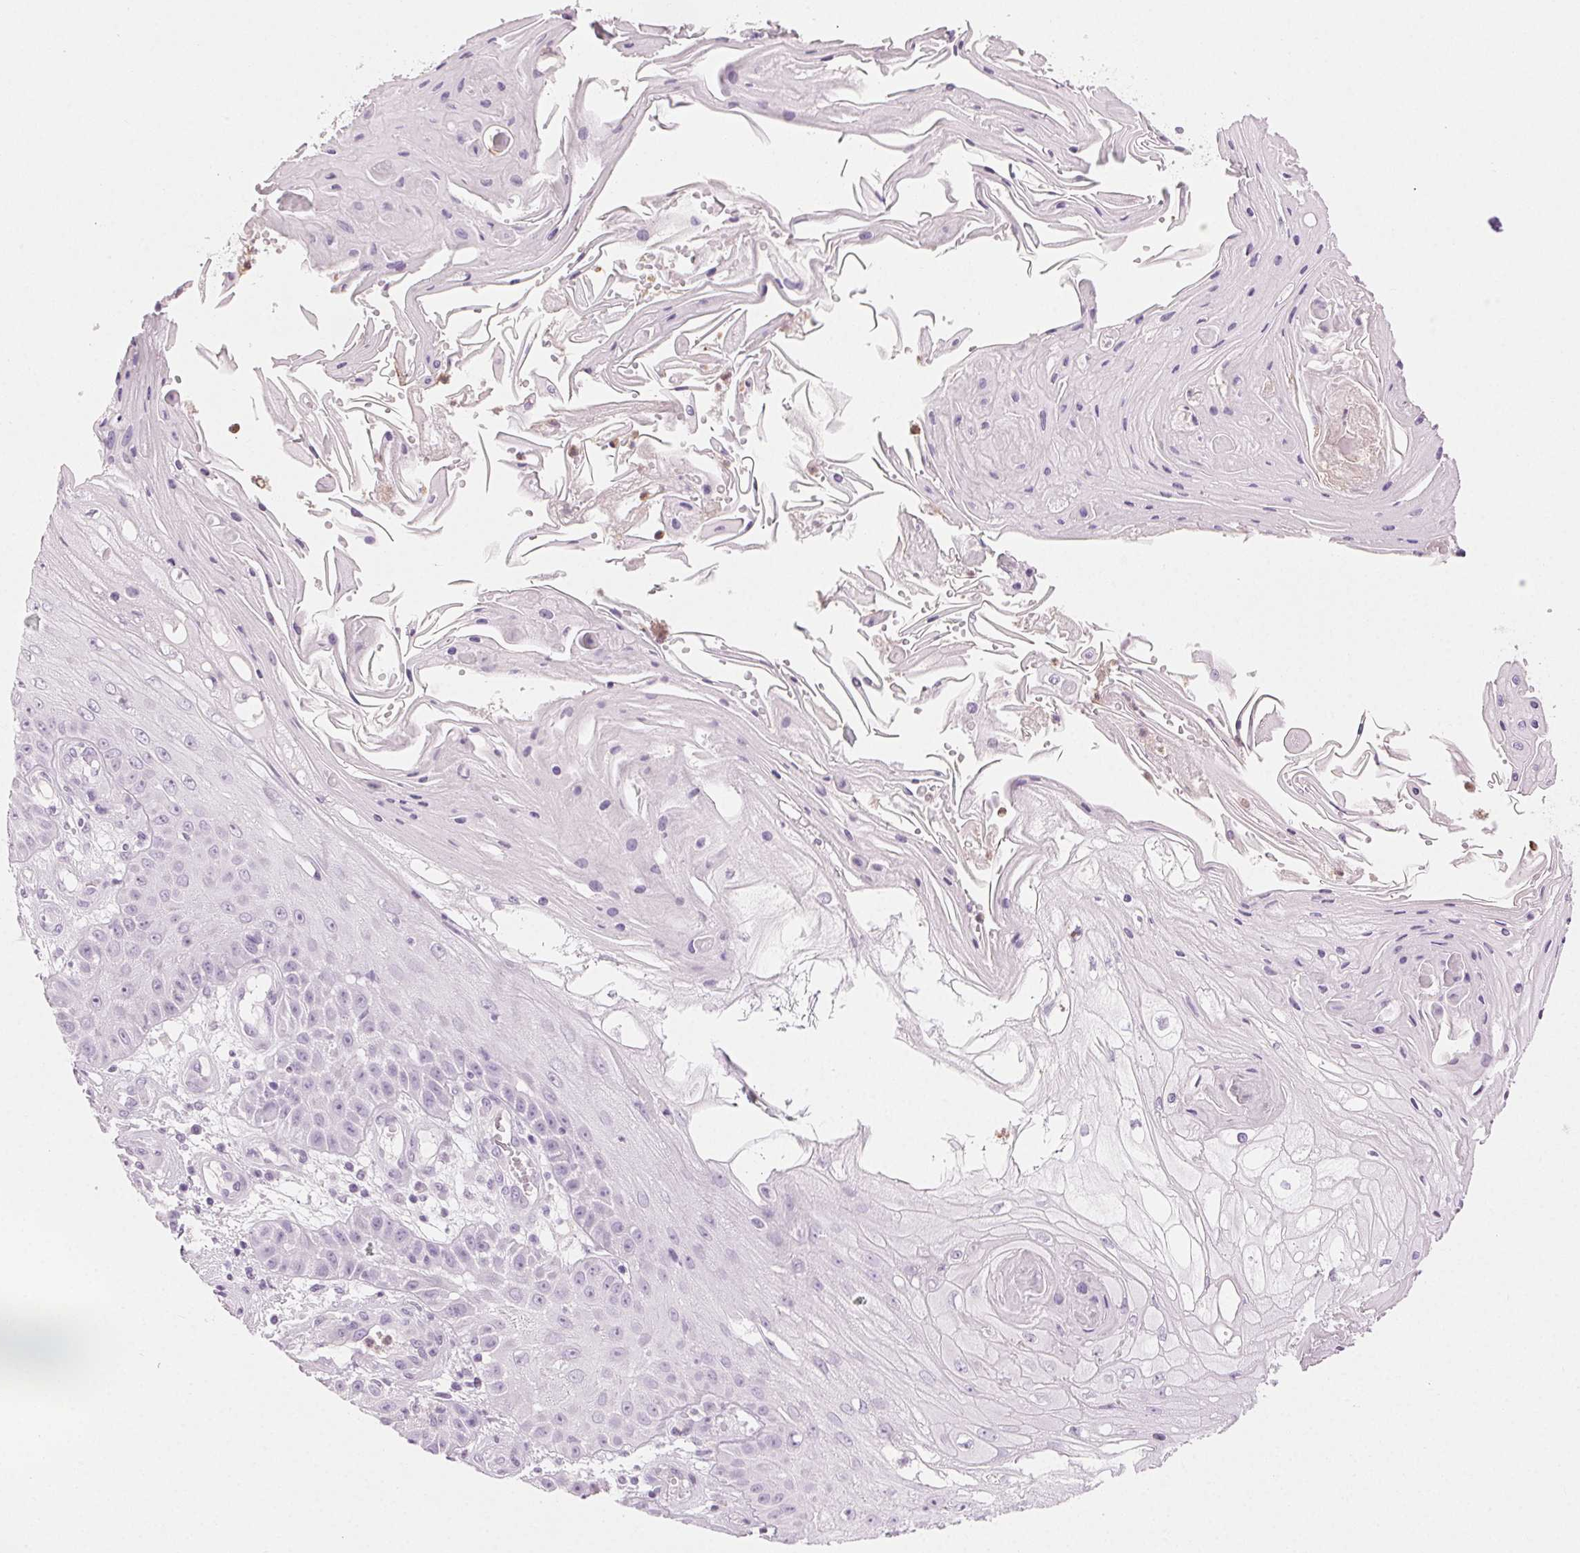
{"staining": {"intensity": "negative", "quantity": "none", "location": "none"}, "tissue": "skin cancer", "cell_type": "Tumor cells", "image_type": "cancer", "snomed": [{"axis": "morphology", "description": "Squamous cell carcinoma, NOS"}, {"axis": "topography", "description": "Skin"}], "caption": "This micrograph is of skin cancer (squamous cell carcinoma) stained with IHC to label a protein in brown with the nuclei are counter-stained blue. There is no expression in tumor cells.", "gene": "MPO", "patient": {"sex": "male", "age": 70}}